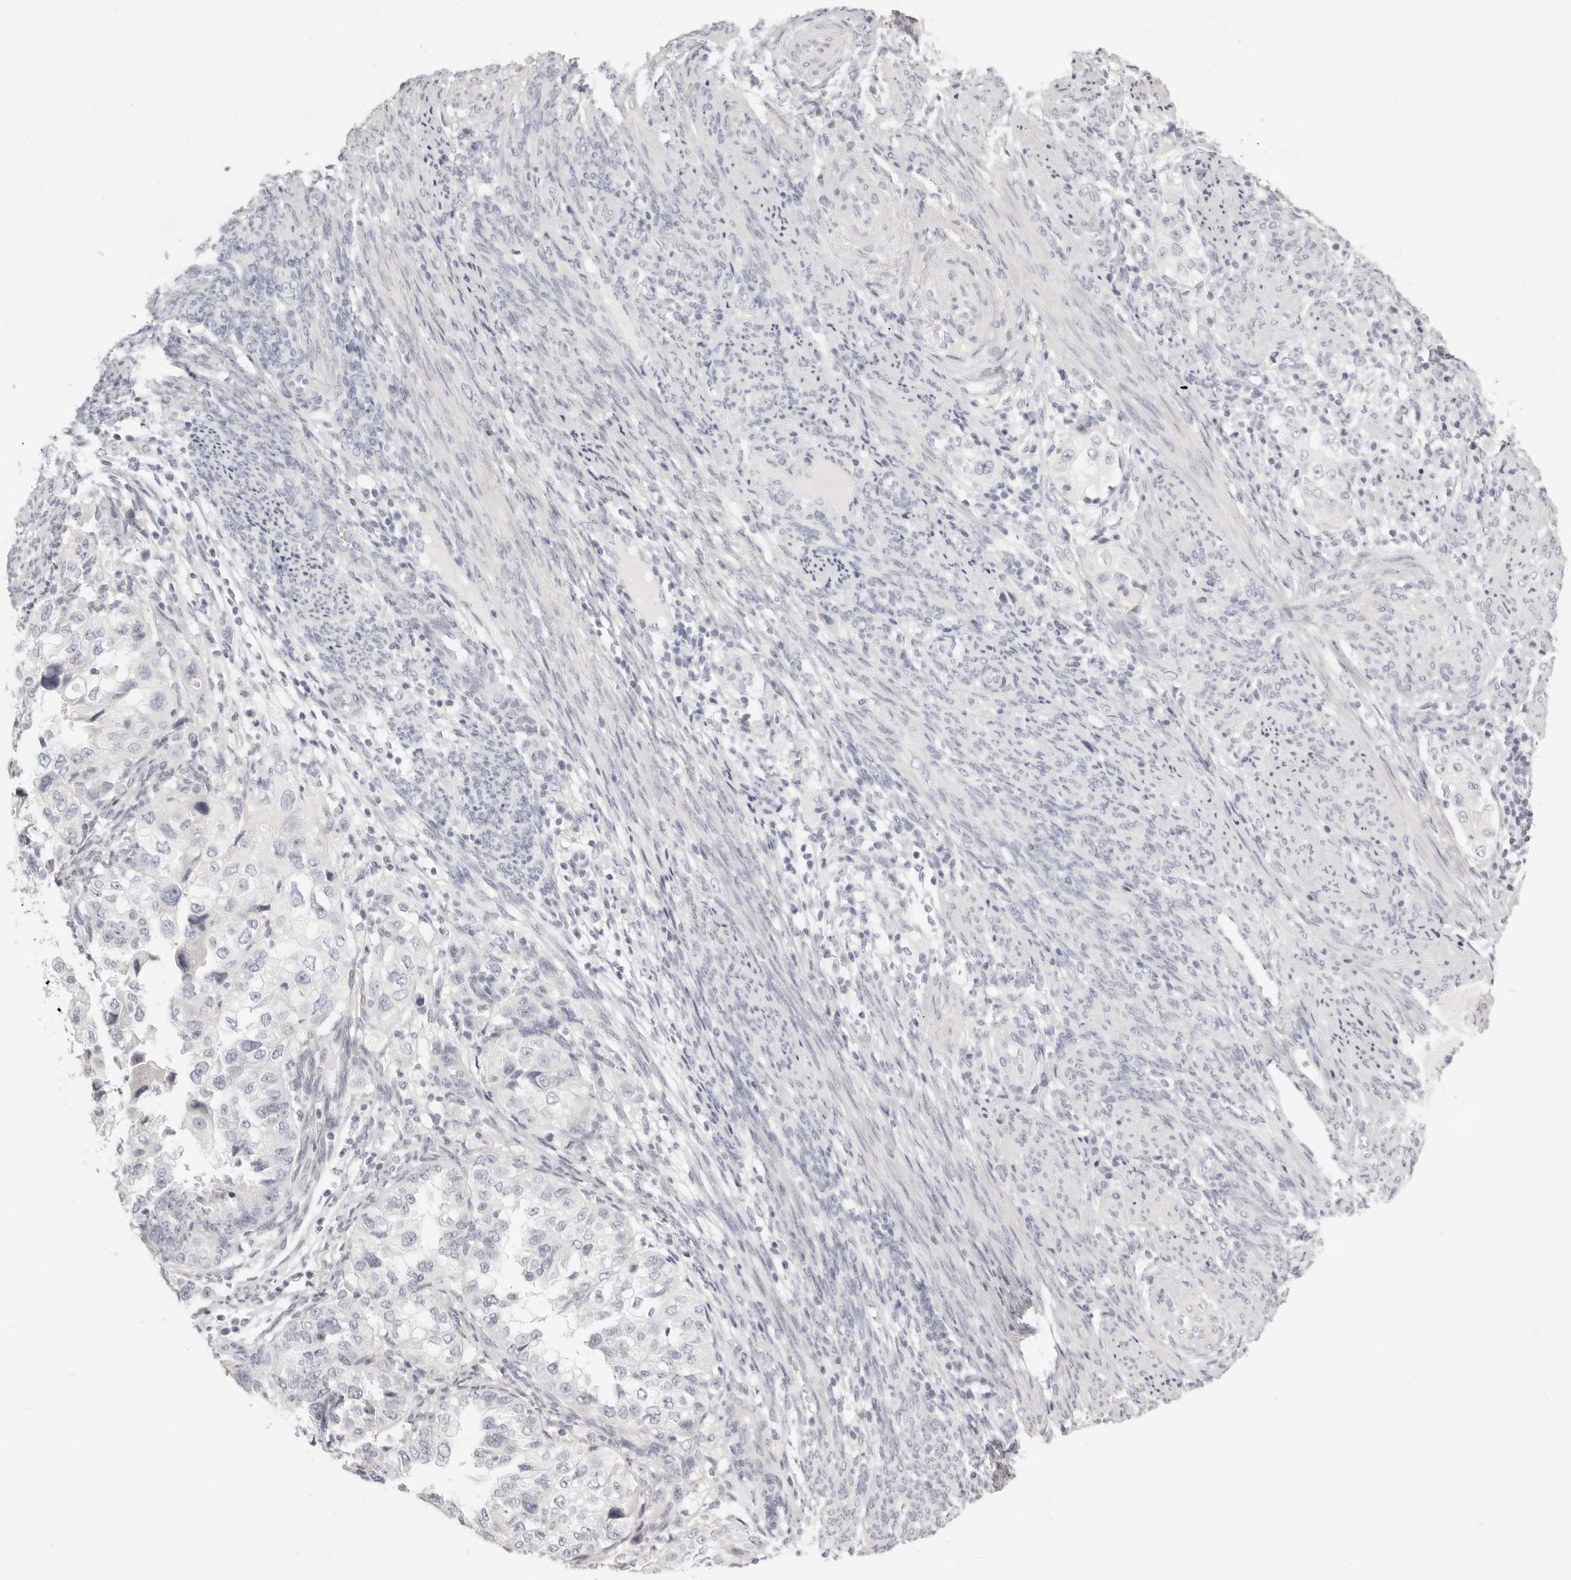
{"staining": {"intensity": "negative", "quantity": "none", "location": "none"}, "tissue": "endometrial cancer", "cell_type": "Tumor cells", "image_type": "cancer", "snomed": [{"axis": "morphology", "description": "Adenocarcinoma, NOS"}, {"axis": "topography", "description": "Endometrium"}], "caption": "High magnification brightfield microscopy of adenocarcinoma (endometrial) stained with DAB (brown) and counterstained with hematoxylin (blue): tumor cells show no significant staining.", "gene": "FABP1", "patient": {"sex": "female", "age": 85}}